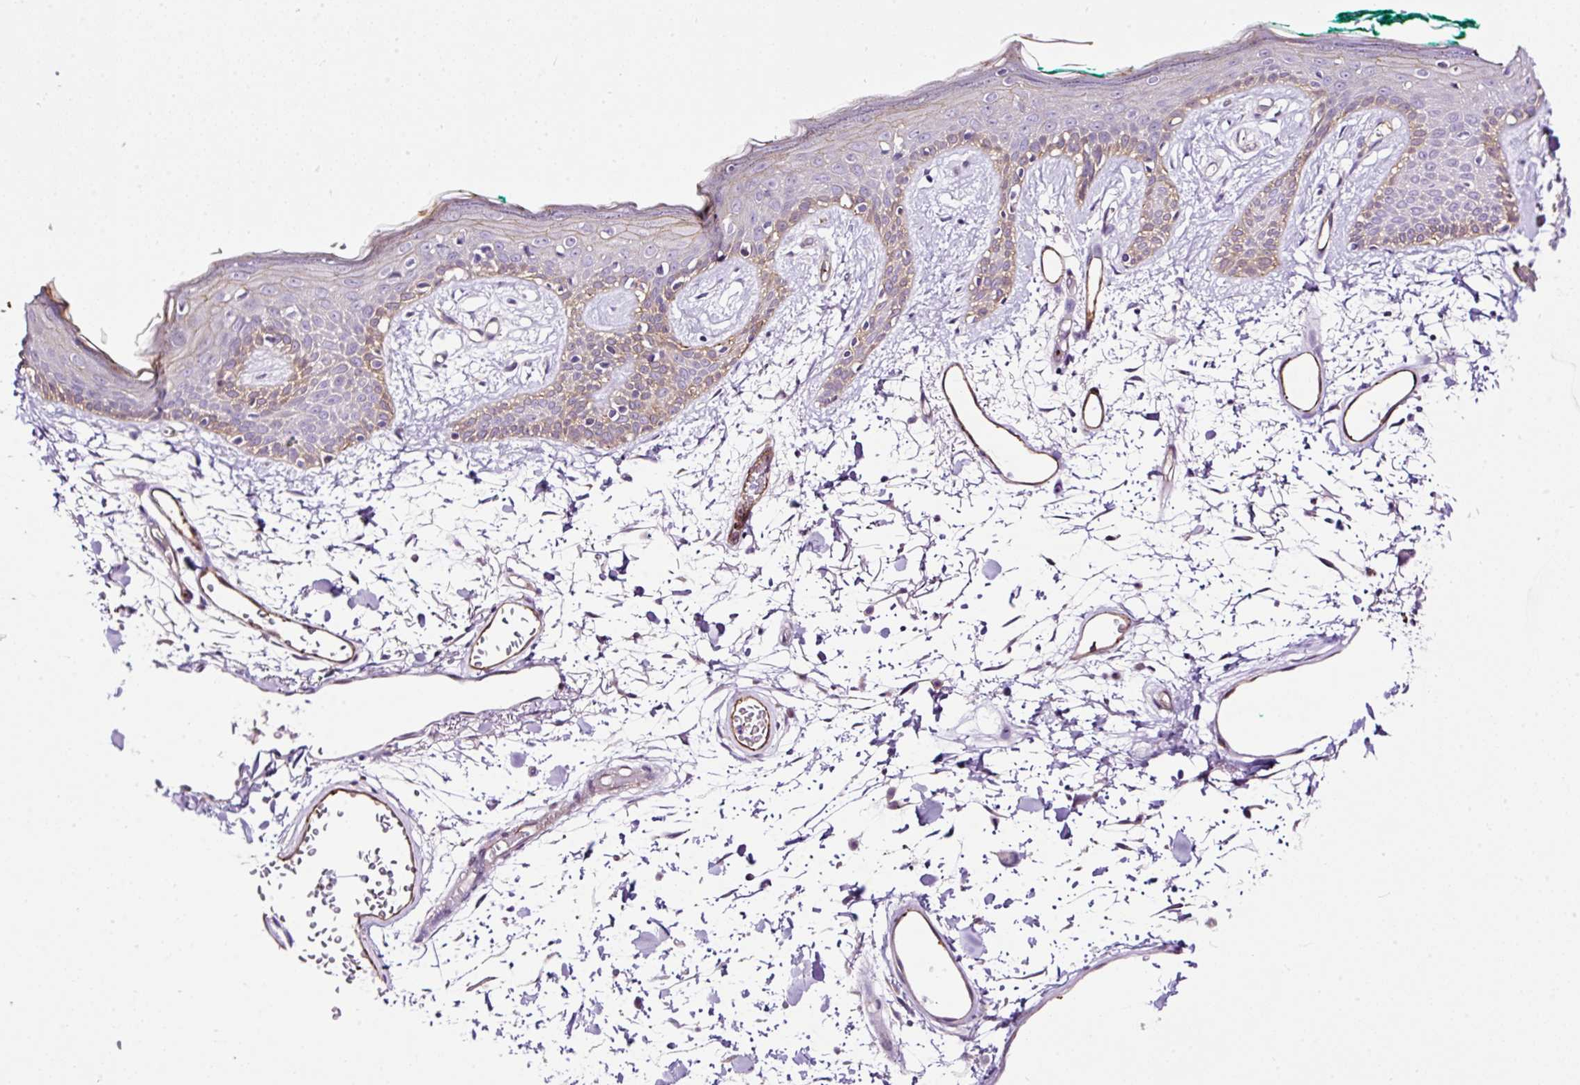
{"staining": {"intensity": "weak", "quantity": ">75%", "location": "cytoplasmic/membranous"}, "tissue": "skin", "cell_type": "Fibroblasts", "image_type": "normal", "snomed": [{"axis": "morphology", "description": "Normal tissue, NOS"}, {"axis": "topography", "description": "Skin"}], "caption": "Immunohistochemical staining of unremarkable human skin displays low levels of weak cytoplasmic/membranous staining in approximately >75% of fibroblasts.", "gene": "MAGEB16", "patient": {"sex": "male", "age": 79}}